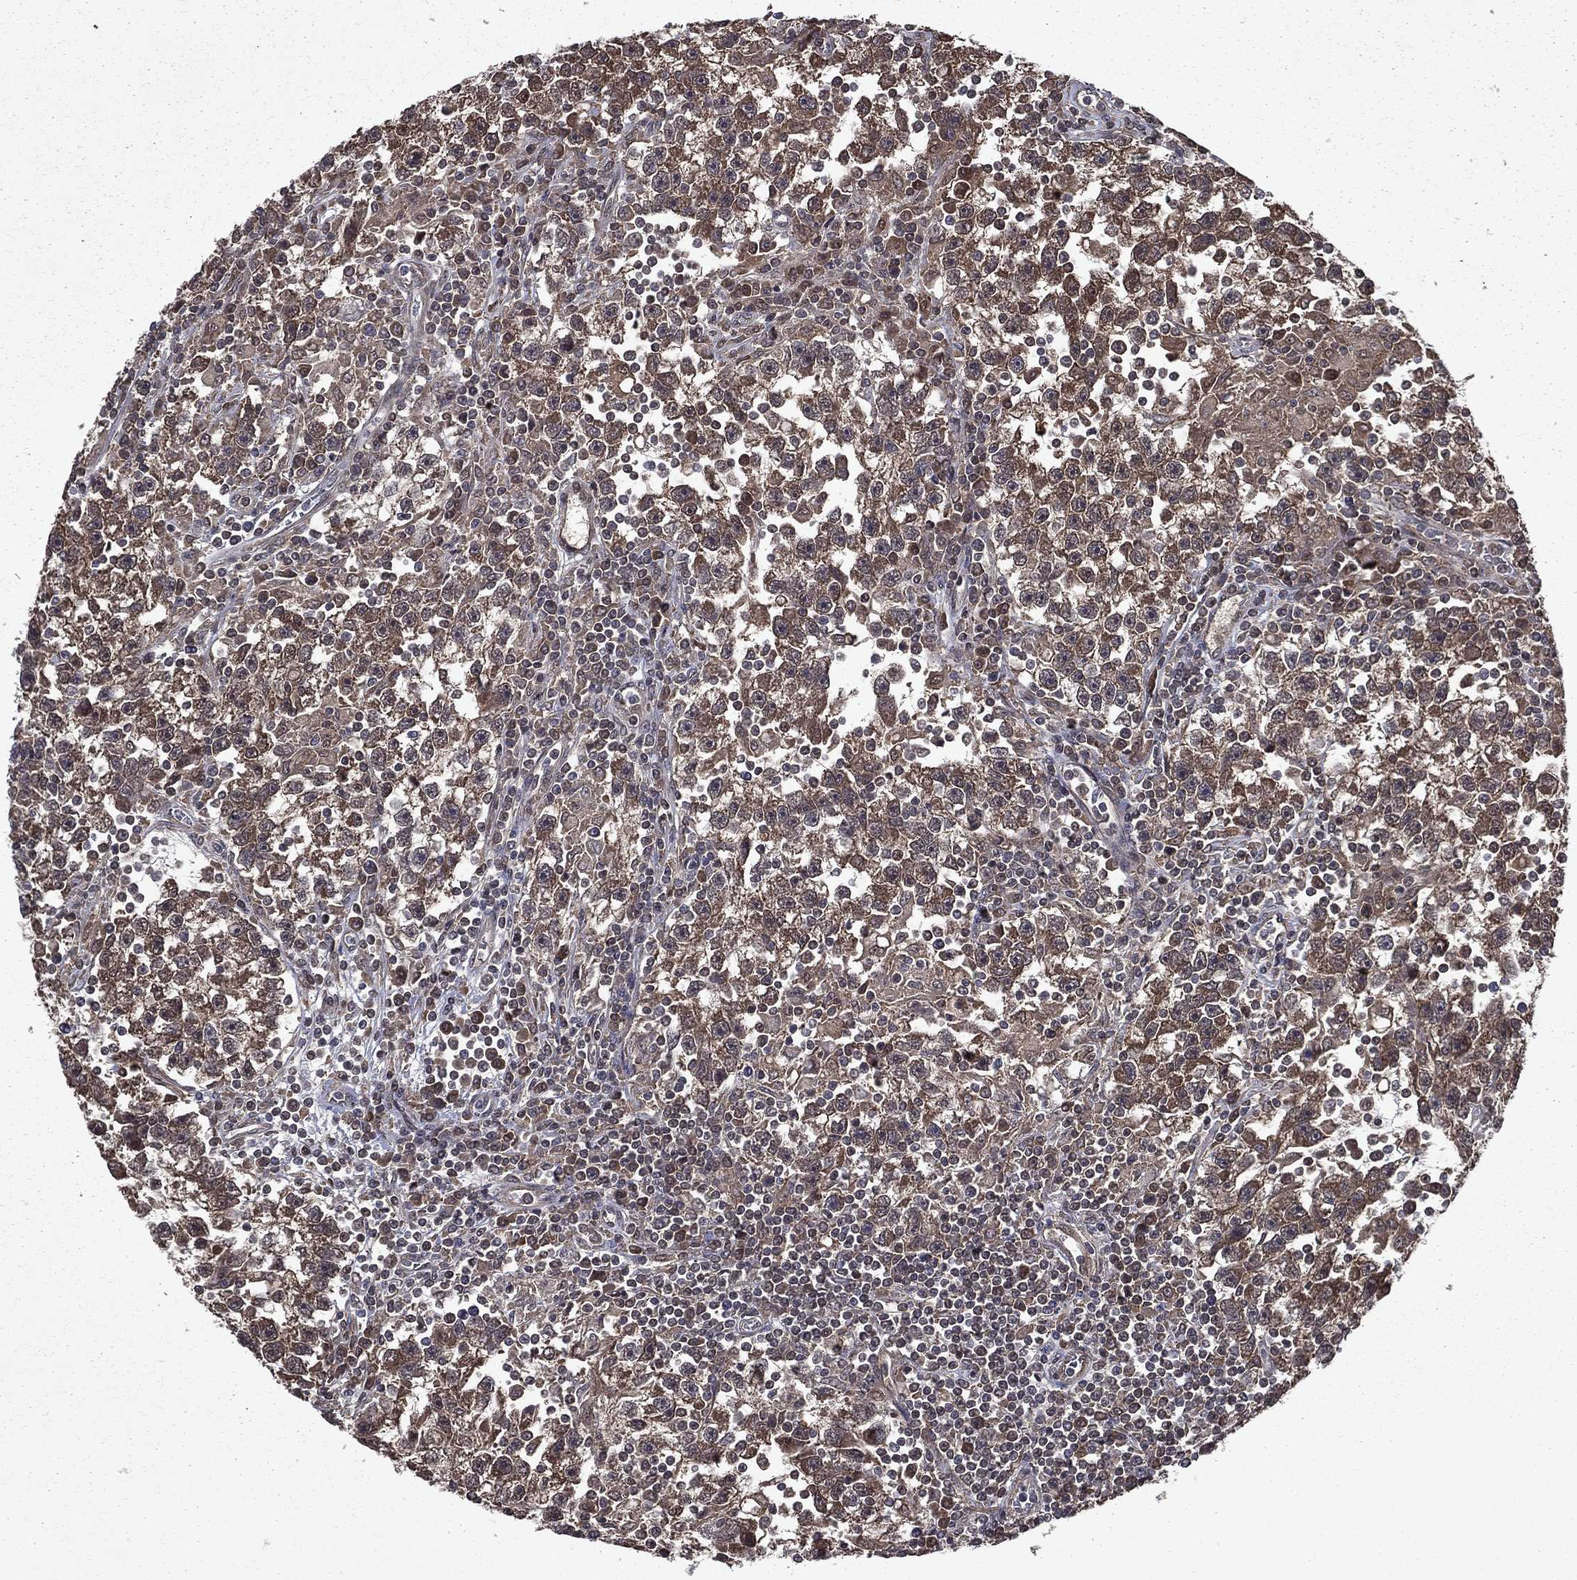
{"staining": {"intensity": "moderate", "quantity": "25%-75%", "location": "cytoplasmic/membranous"}, "tissue": "testis cancer", "cell_type": "Tumor cells", "image_type": "cancer", "snomed": [{"axis": "morphology", "description": "Seminoma, NOS"}, {"axis": "topography", "description": "Testis"}], "caption": "DAB (3,3'-diaminobenzidine) immunohistochemical staining of human testis cancer (seminoma) demonstrates moderate cytoplasmic/membranous protein expression in about 25%-75% of tumor cells. Ihc stains the protein in brown and the nuclei are stained blue.", "gene": "FGD1", "patient": {"sex": "male", "age": 47}}